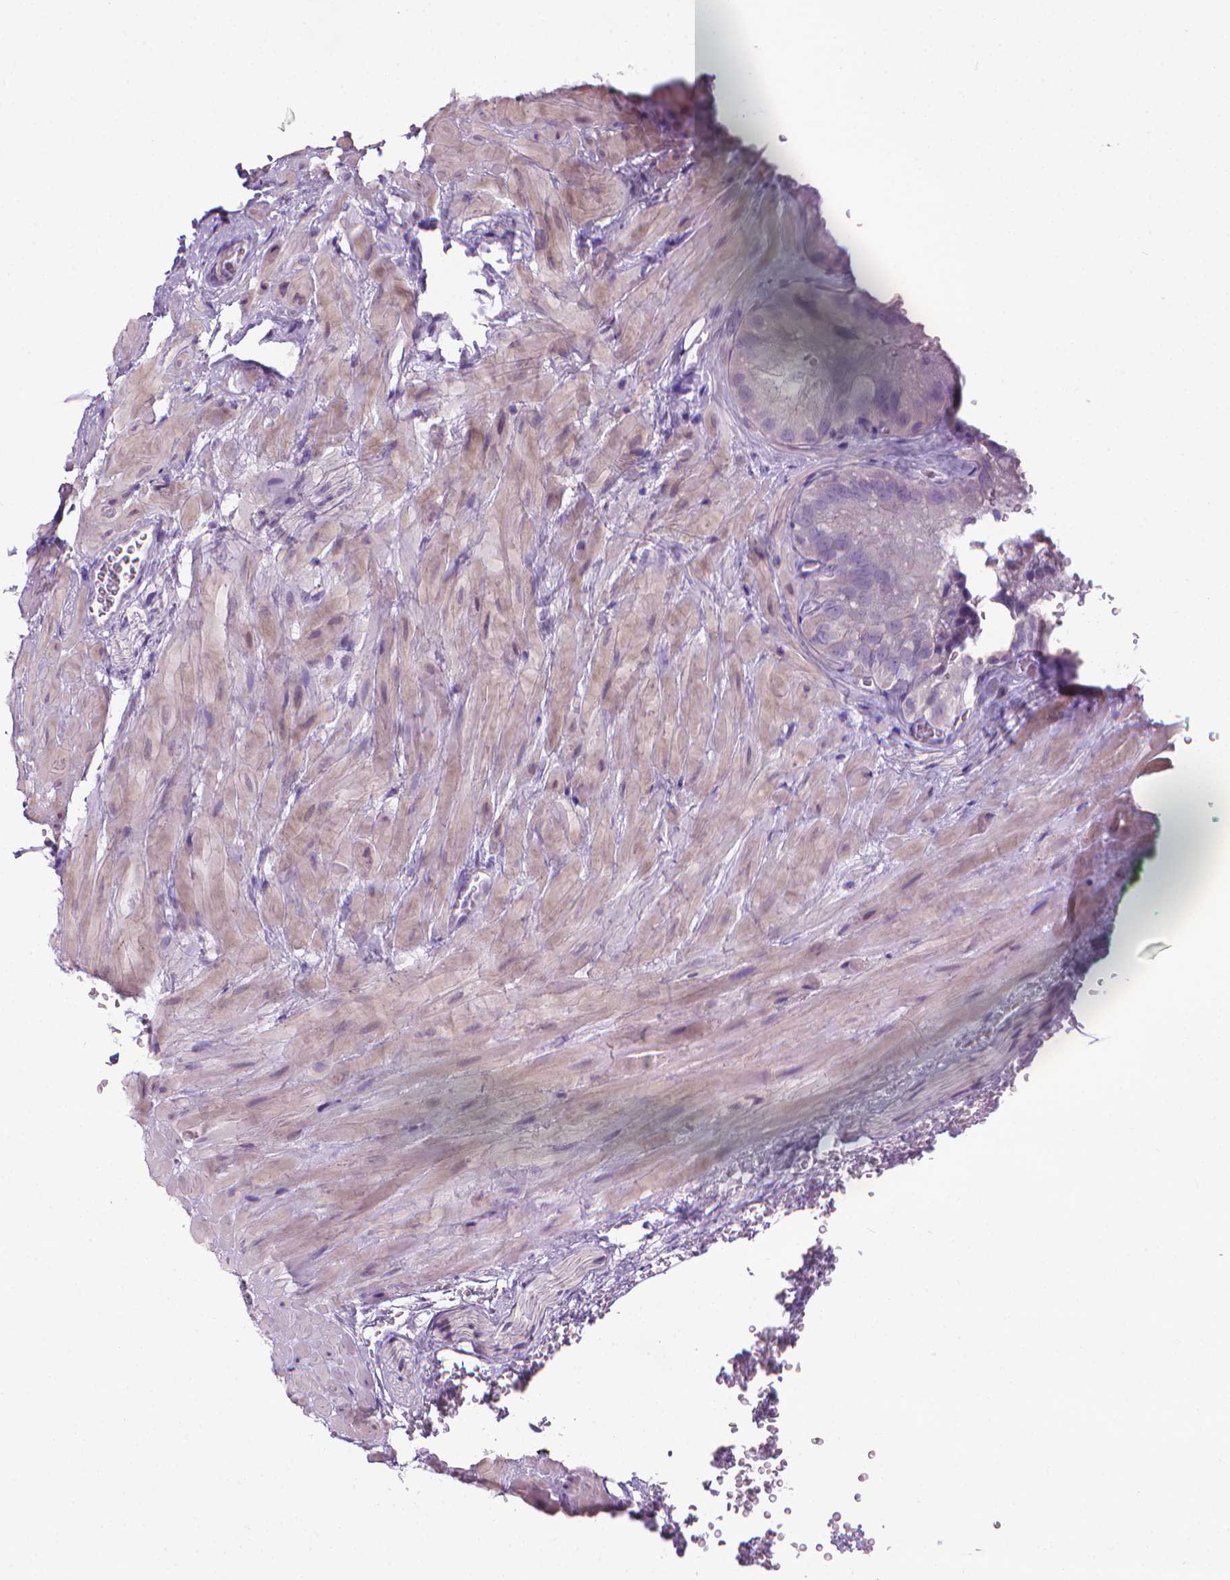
{"staining": {"intensity": "negative", "quantity": "none", "location": "none"}, "tissue": "seminal vesicle", "cell_type": "Glandular cells", "image_type": "normal", "snomed": [{"axis": "morphology", "description": "Normal tissue, NOS"}, {"axis": "topography", "description": "Seminal veicle"}], "caption": "Unremarkable seminal vesicle was stained to show a protein in brown. There is no significant staining in glandular cells. (Brightfield microscopy of DAB (3,3'-diaminobenzidine) IHC at high magnification).", "gene": "DNAI7", "patient": {"sex": "male", "age": 69}}